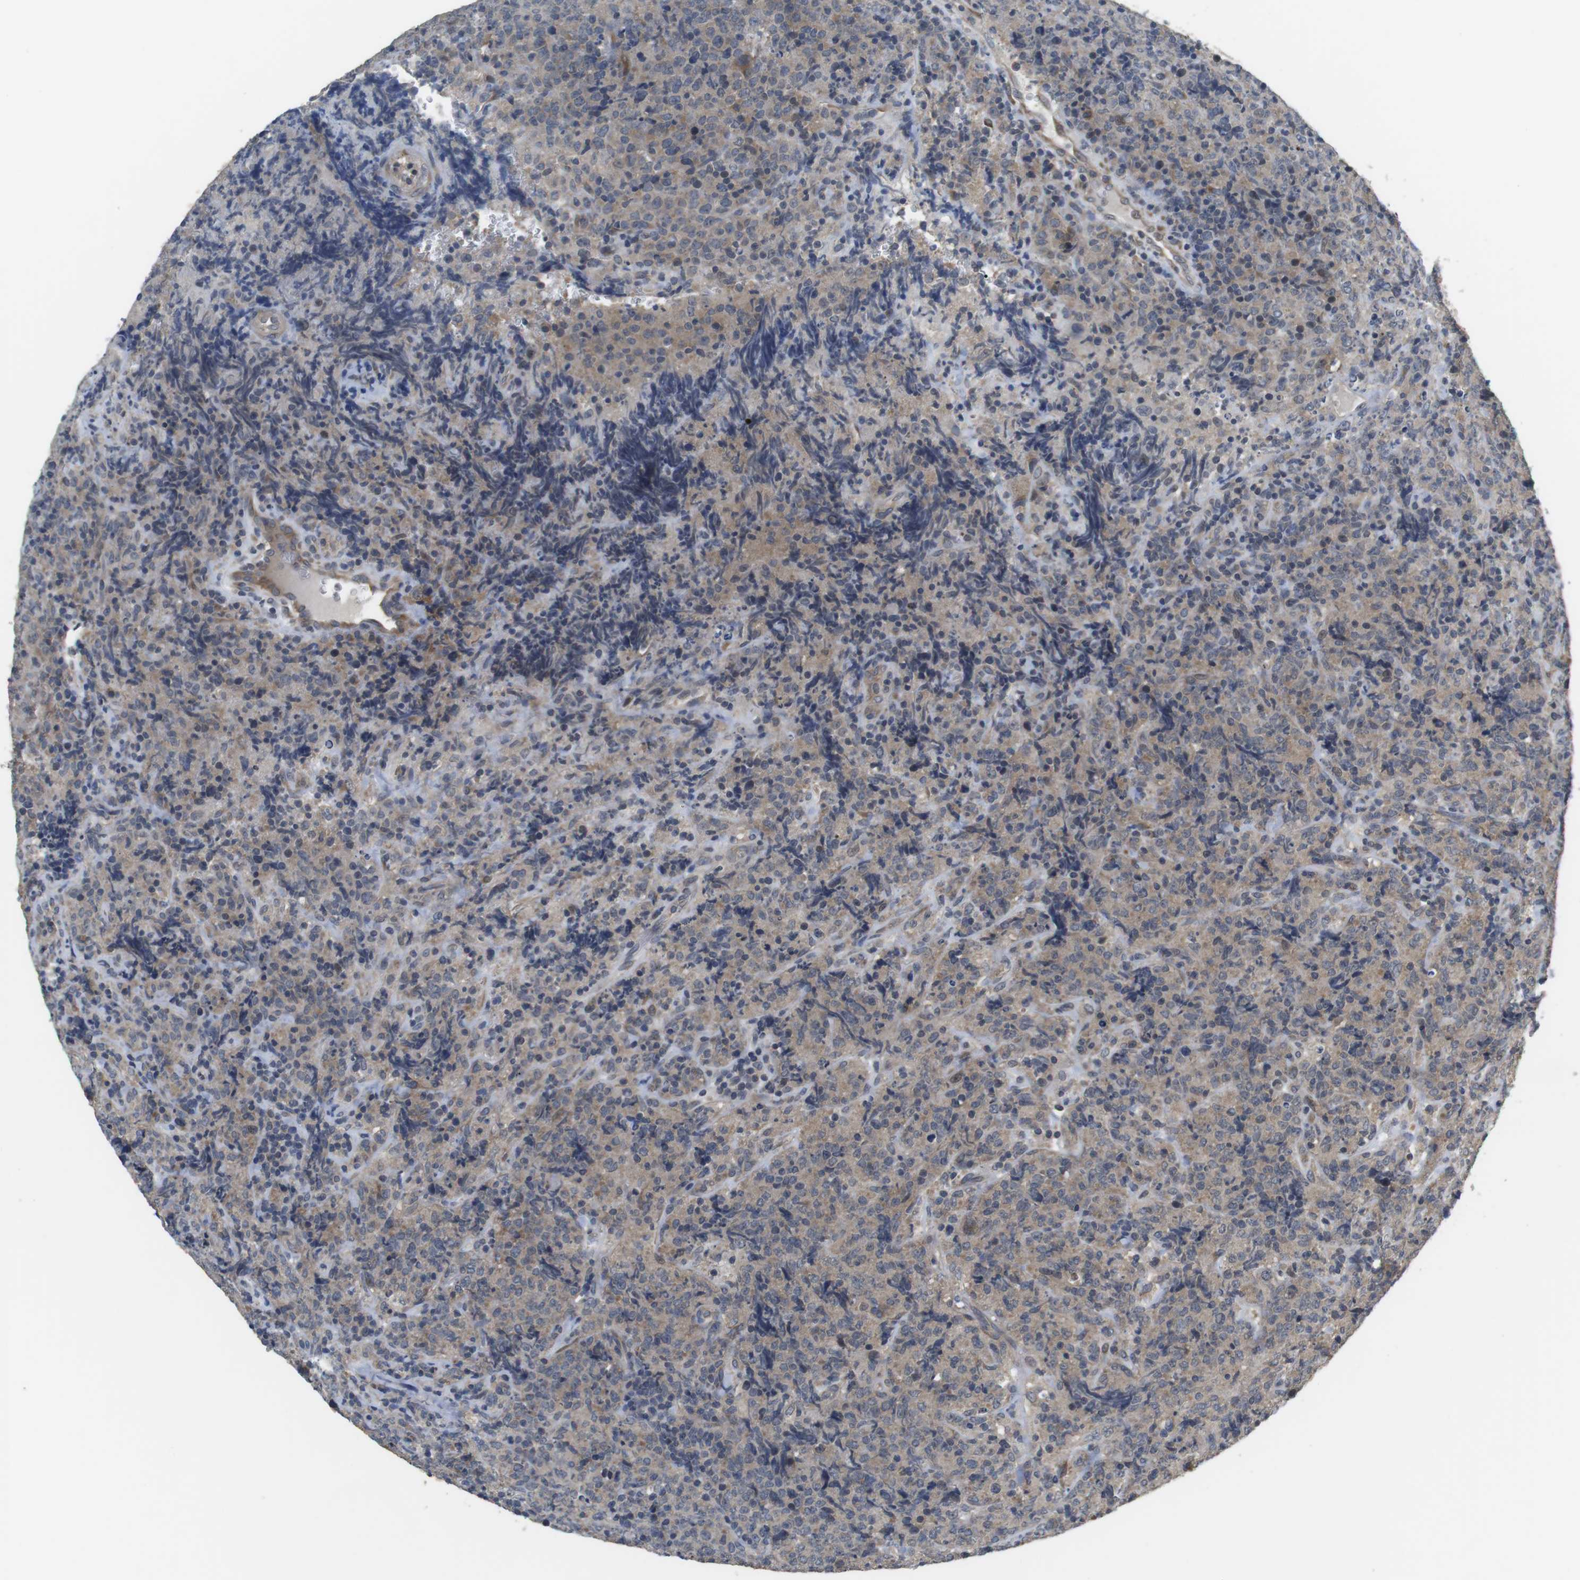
{"staining": {"intensity": "weak", "quantity": ">75%", "location": "cytoplasmic/membranous"}, "tissue": "lymphoma", "cell_type": "Tumor cells", "image_type": "cancer", "snomed": [{"axis": "morphology", "description": "Malignant lymphoma, non-Hodgkin's type, High grade"}, {"axis": "topography", "description": "Tonsil"}], "caption": "Protein positivity by immunohistochemistry (IHC) reveals weak cytoplasmic/membranous staining in approximately >75% of tumor cells in high-grade malignant lymphoma, non-Hodgkin's type.", "gene": "ADGRL3", "patient": {"sex": "female", "age": 36}}